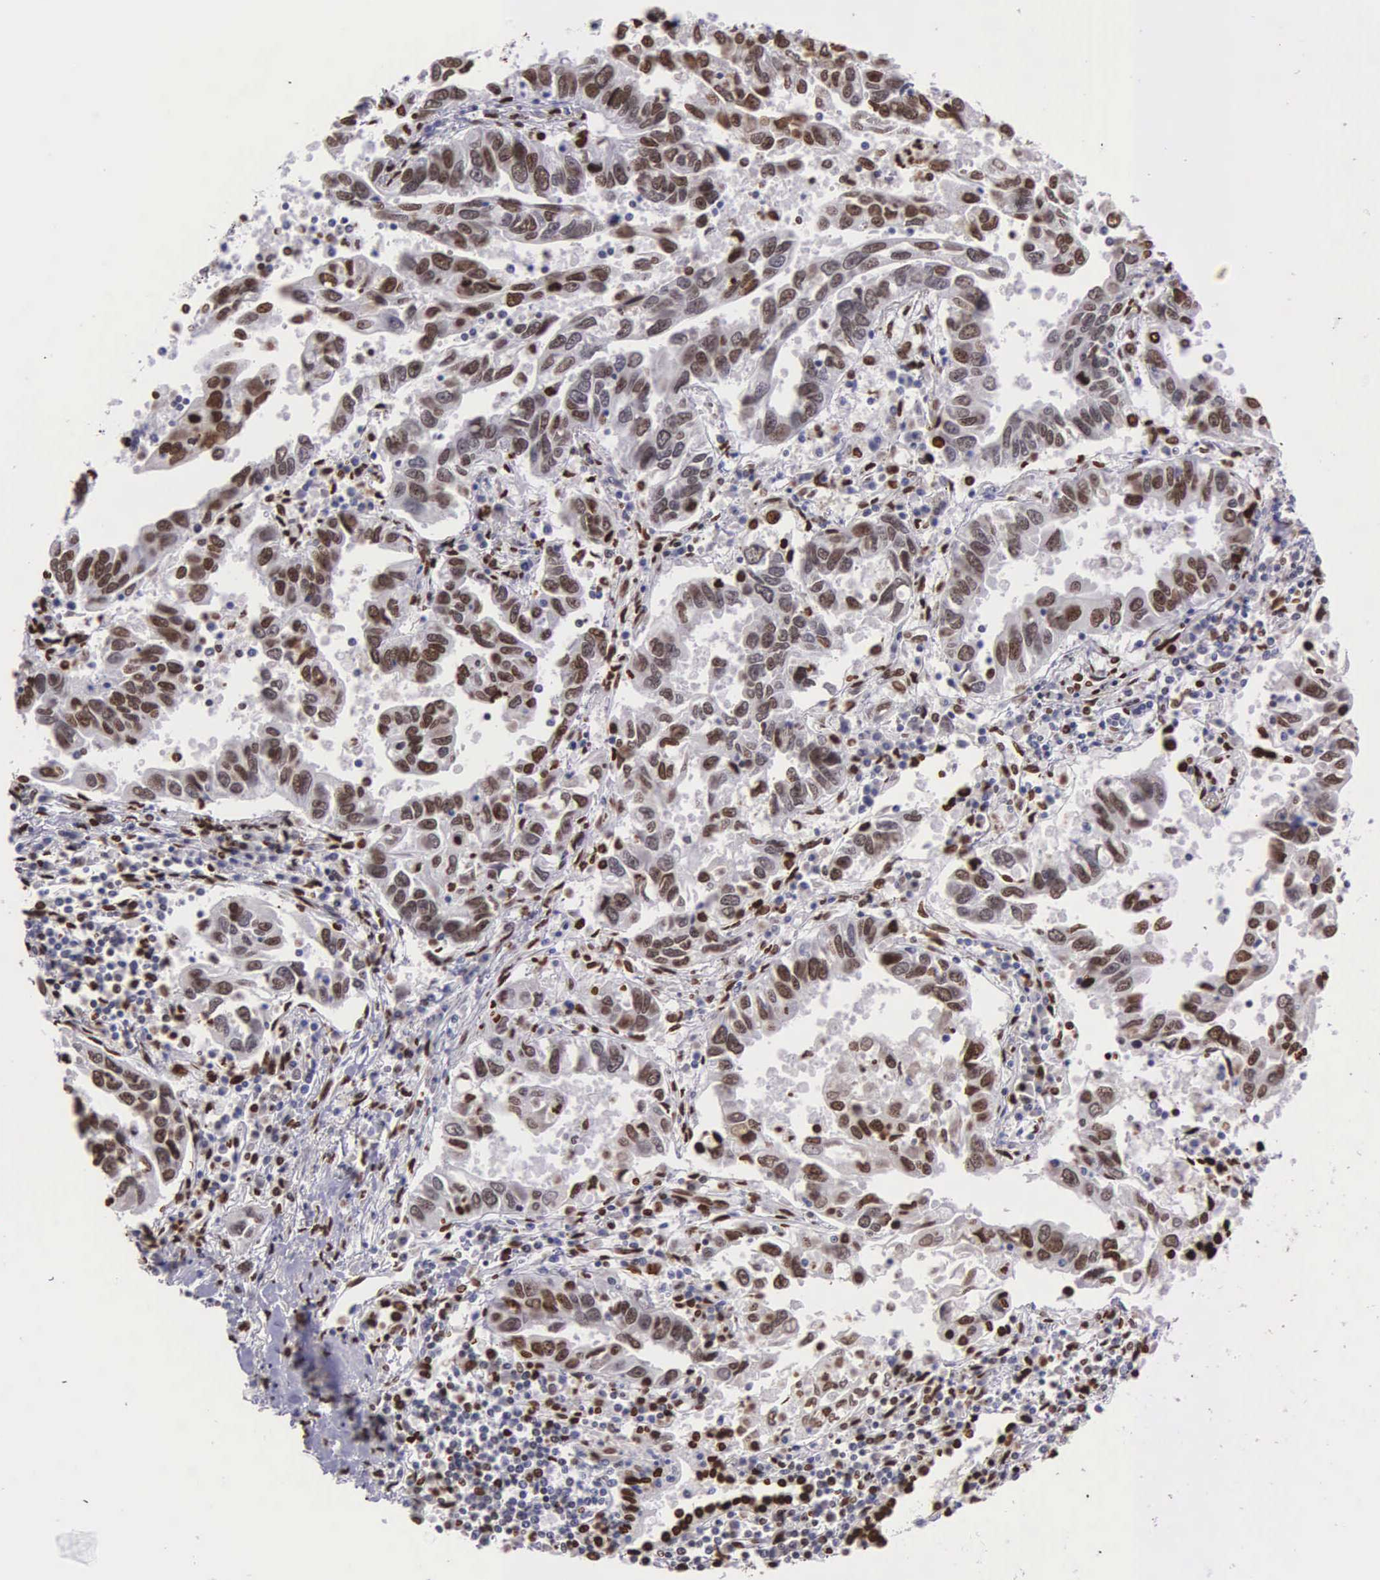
{"staining": {"intensity": "moderate", "quantity": ">75%", "location": "nuclear"}, "tissue": "lung cancer", "cell_type": "Tumor cells", "image_type": "cancer", "snomed": [{"axis": "morphology", "description": "Adenocarcinoma, NOS"}, {"axis": "topography", "description": "Lung"}], "caption": "The photomicrograph exhibits immunohistochemical staining of lung cancer (adenocarcinoma). There is moderate nuclear staining is appreciated in about >75% of tumor cells. The staining was performed using DAB (3,3'-diaminobenzidine), with brown indicating positive protein expression. Nuclei are stained blue with hematoxylin.", "gene": "H1-0", "patient": {"sex": "male", "age": 48}}